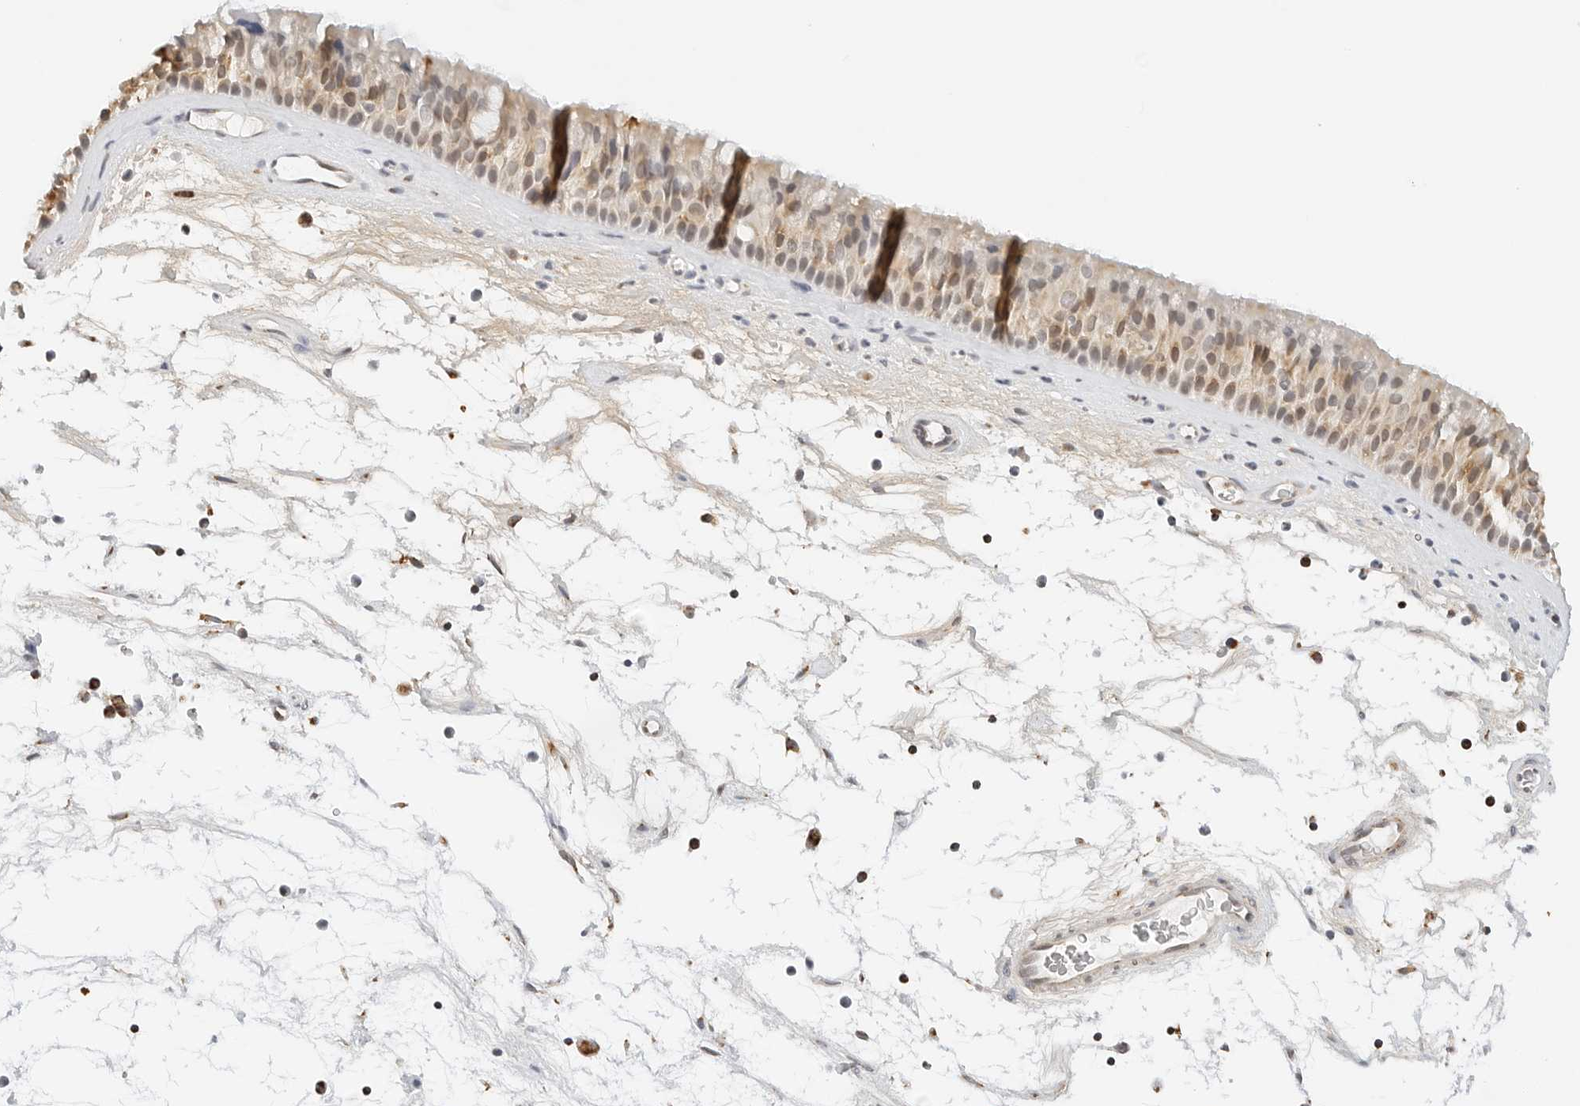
{"staining": {"intensity": "moderate", "quantity": "25%-75%", "location": "cytoplasmic/membranous"}, "tissue": "nasopharynx", "cell_type": "Respiratory epithelial cells", "image_type": "normal", "snomed": [{"axis": "morphology", "description": "Normal tissue, NOS"}, {"axis": "topography", "description": "Nasopharynx"}], "caption": "Respiratory epithelial cells demonstrate medium levels of moderate cytoplasmic/membranous positivity in about 25%-75% of cells in normal nasopharynx.", "gene": "ATL1", "patient": {"sex": "male", "age": 64}}